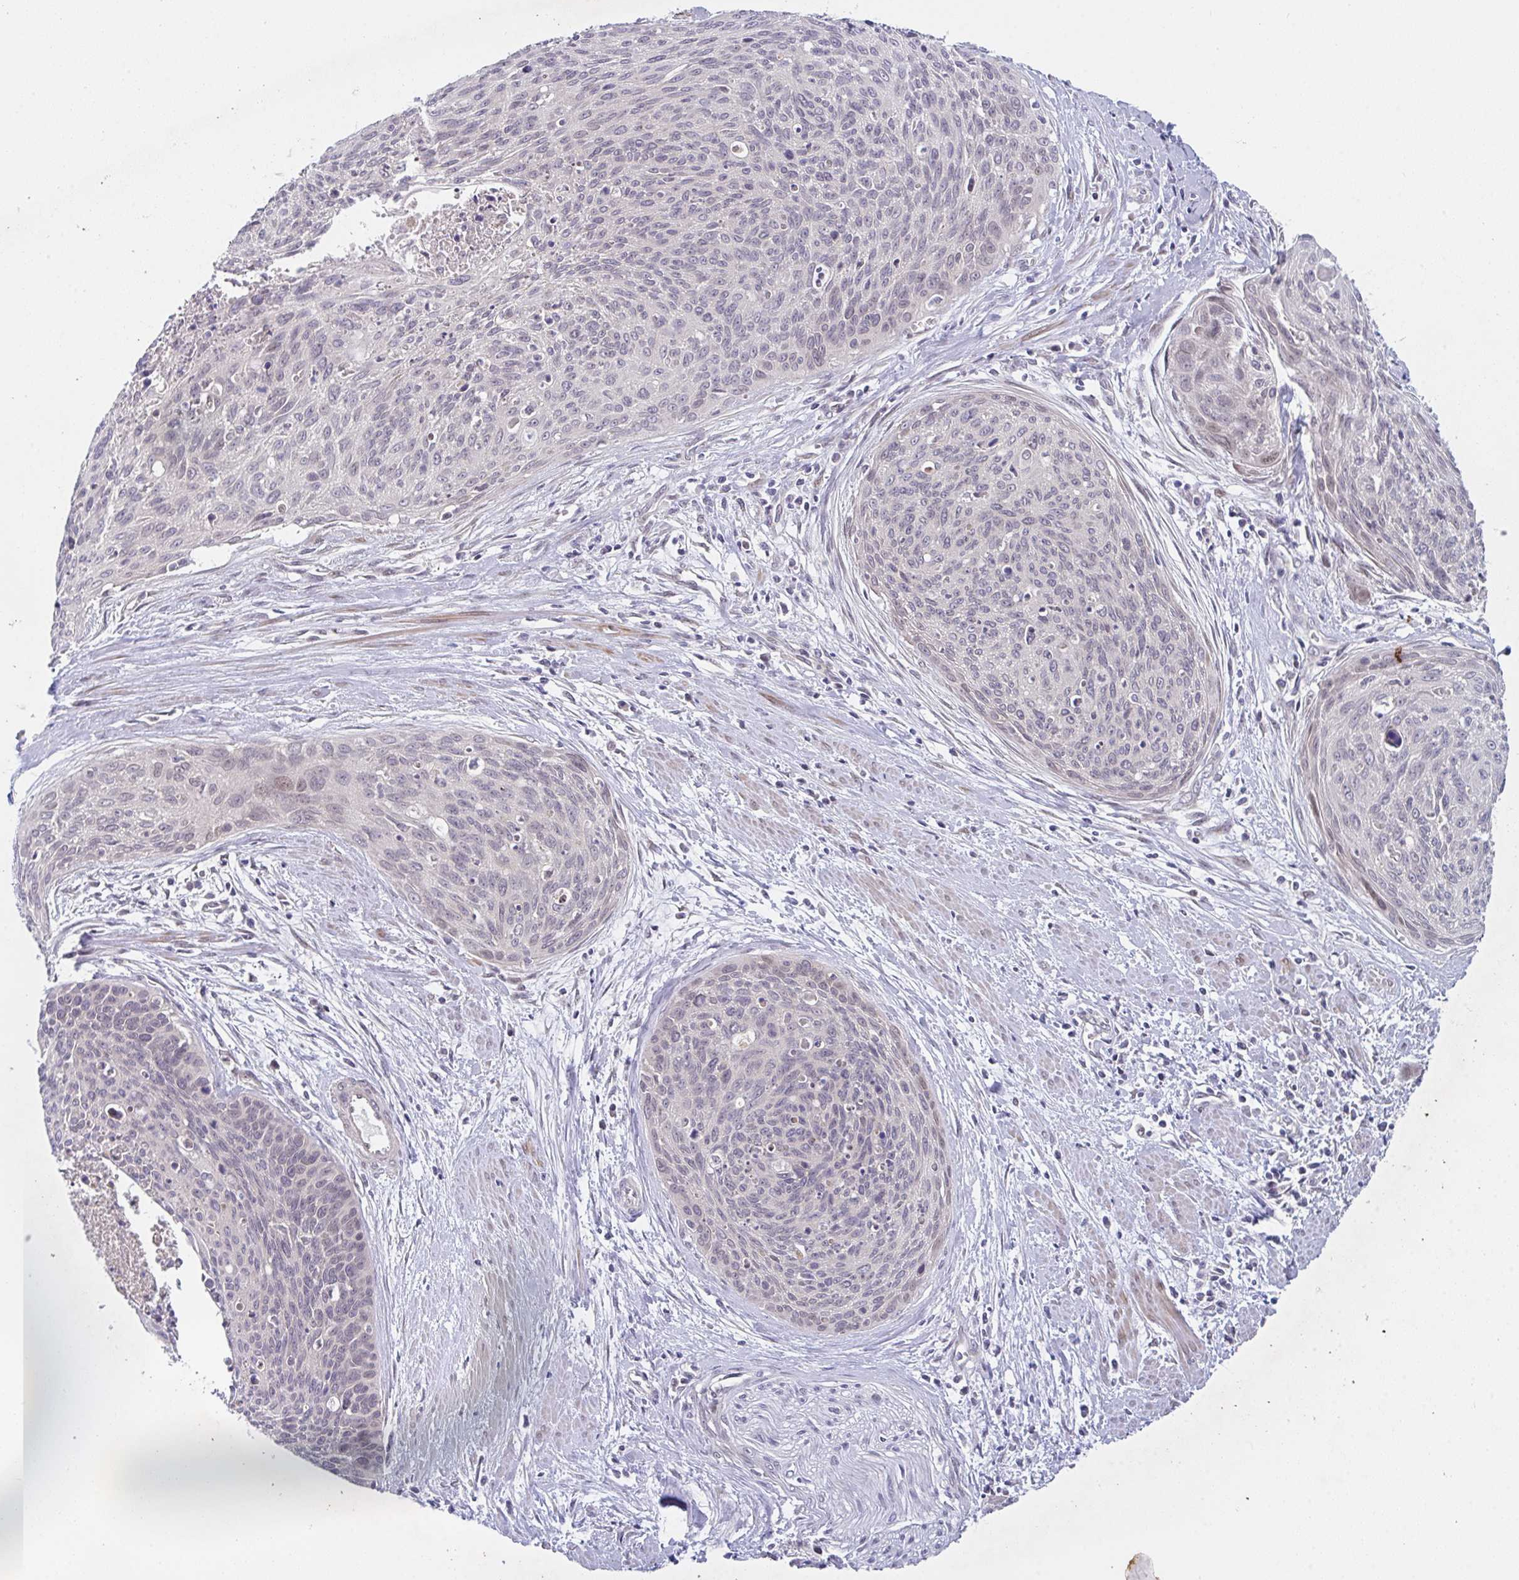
{"staining": {"intensity": "weak", "quantity": "<25%", "location": "nuclear"}, "tissue": "cervical cancer", "cell_type": "Tumor cells", "image_type": "cancer", "snomed": [{"axis": "morphology", "description": "Squamous cell carcinoma, NOS"}, {"axis": "topography", "description": "Cervix"}], "caption": "Cervical squamous cell carcinoma was stained to show a protein in brown. There is no significant staining in tumor cells.", "gene": "RBM18", "patient": {"sex": "female", "age": 55}}